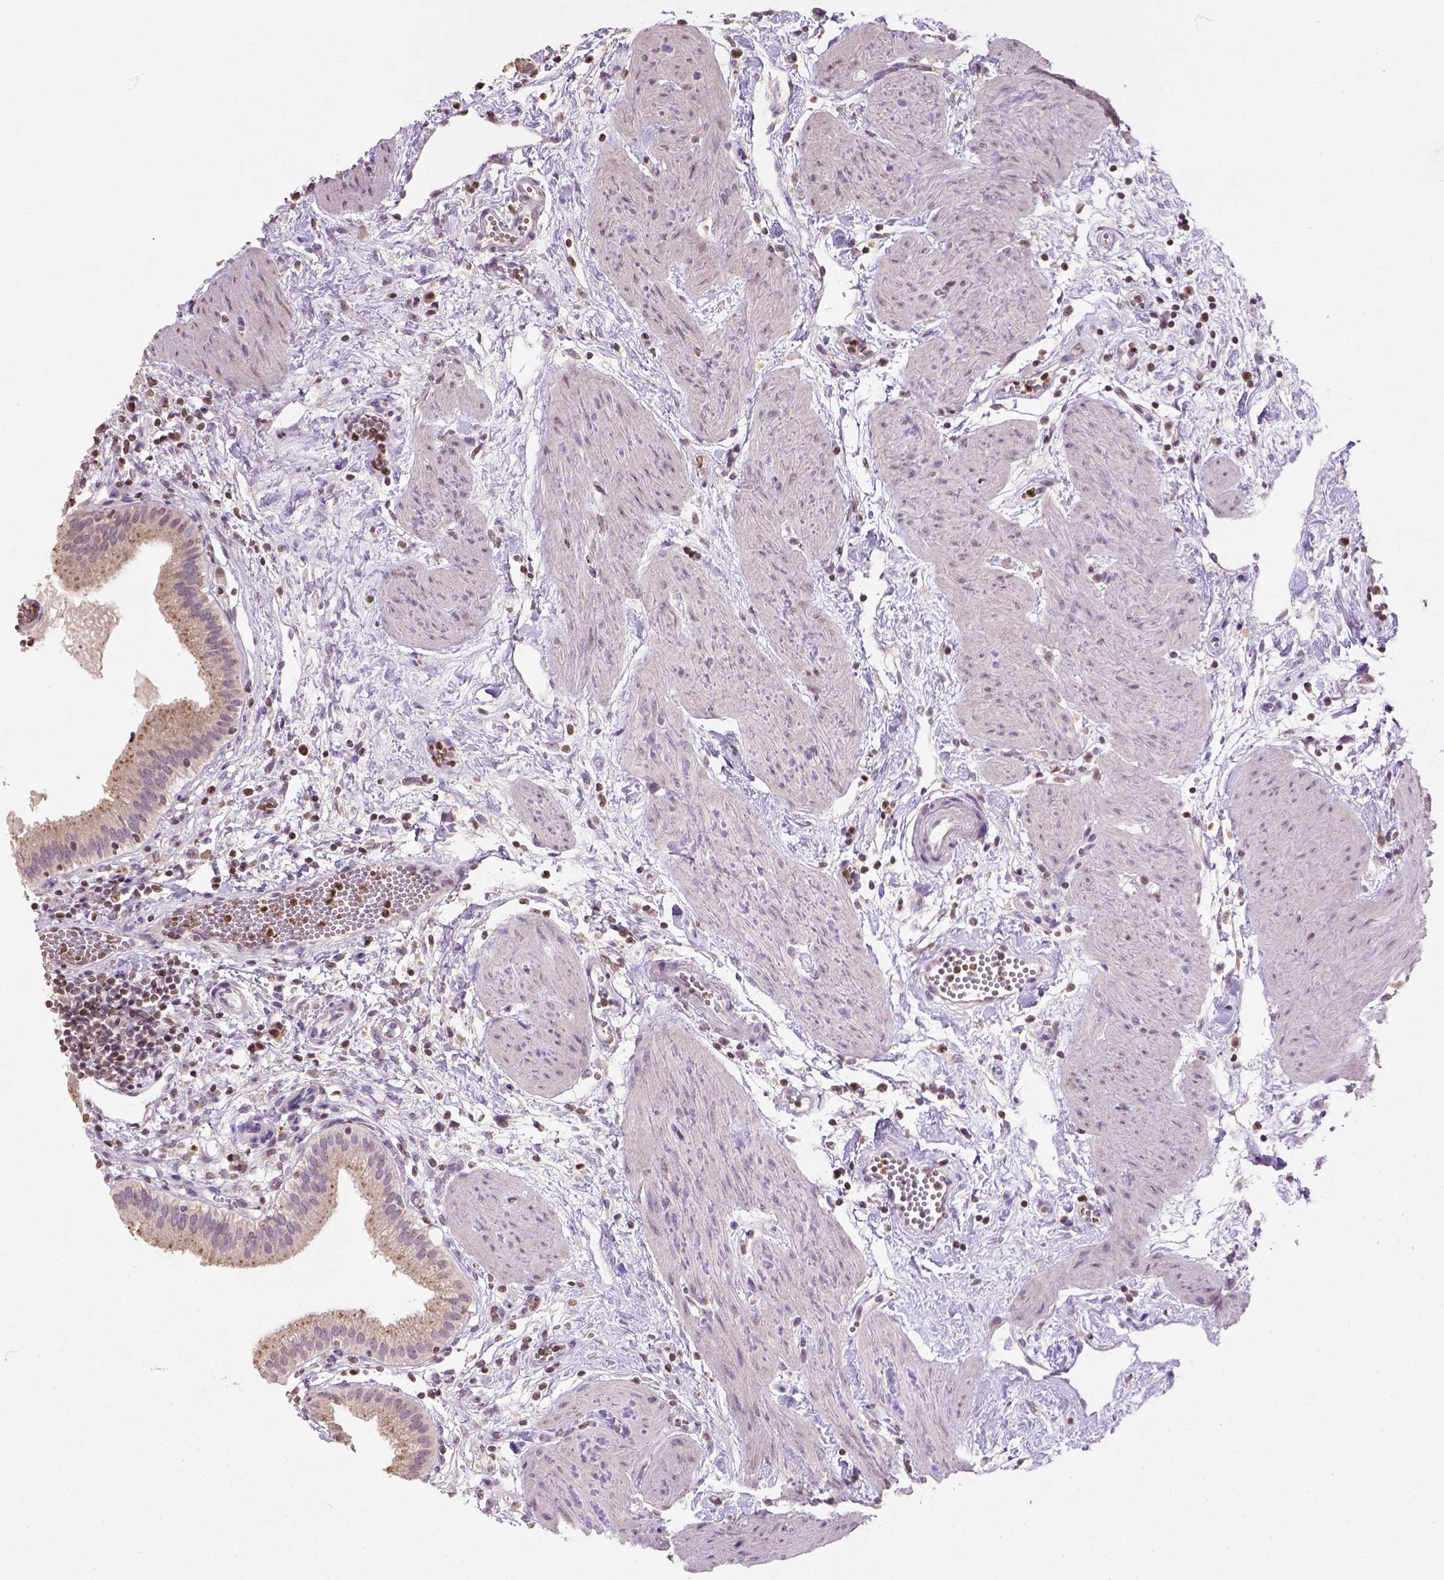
{"staining": {"intensity": "weak", "quantity": ">75%", "location": "cytoplasmic/membranous"}, "tissue": "gallbladder", "cell_type": "Glandular cells", "image_type": "normal", "snomed": [{"axis": "morphology", "description": "Normal tissue, NOS"}, {"axis": "topography", "description": "Gallbladder"}], "caption": "Gallbladder stained with immunohistochemistry demonstrates weak cytoplasmic/membranous expression in about >75% of glandular cells. (Brightfield microscopy of DAB IHC at high magnification).", "gene": "NUDT3", "patient": {"sex": "female", "age": 65}}